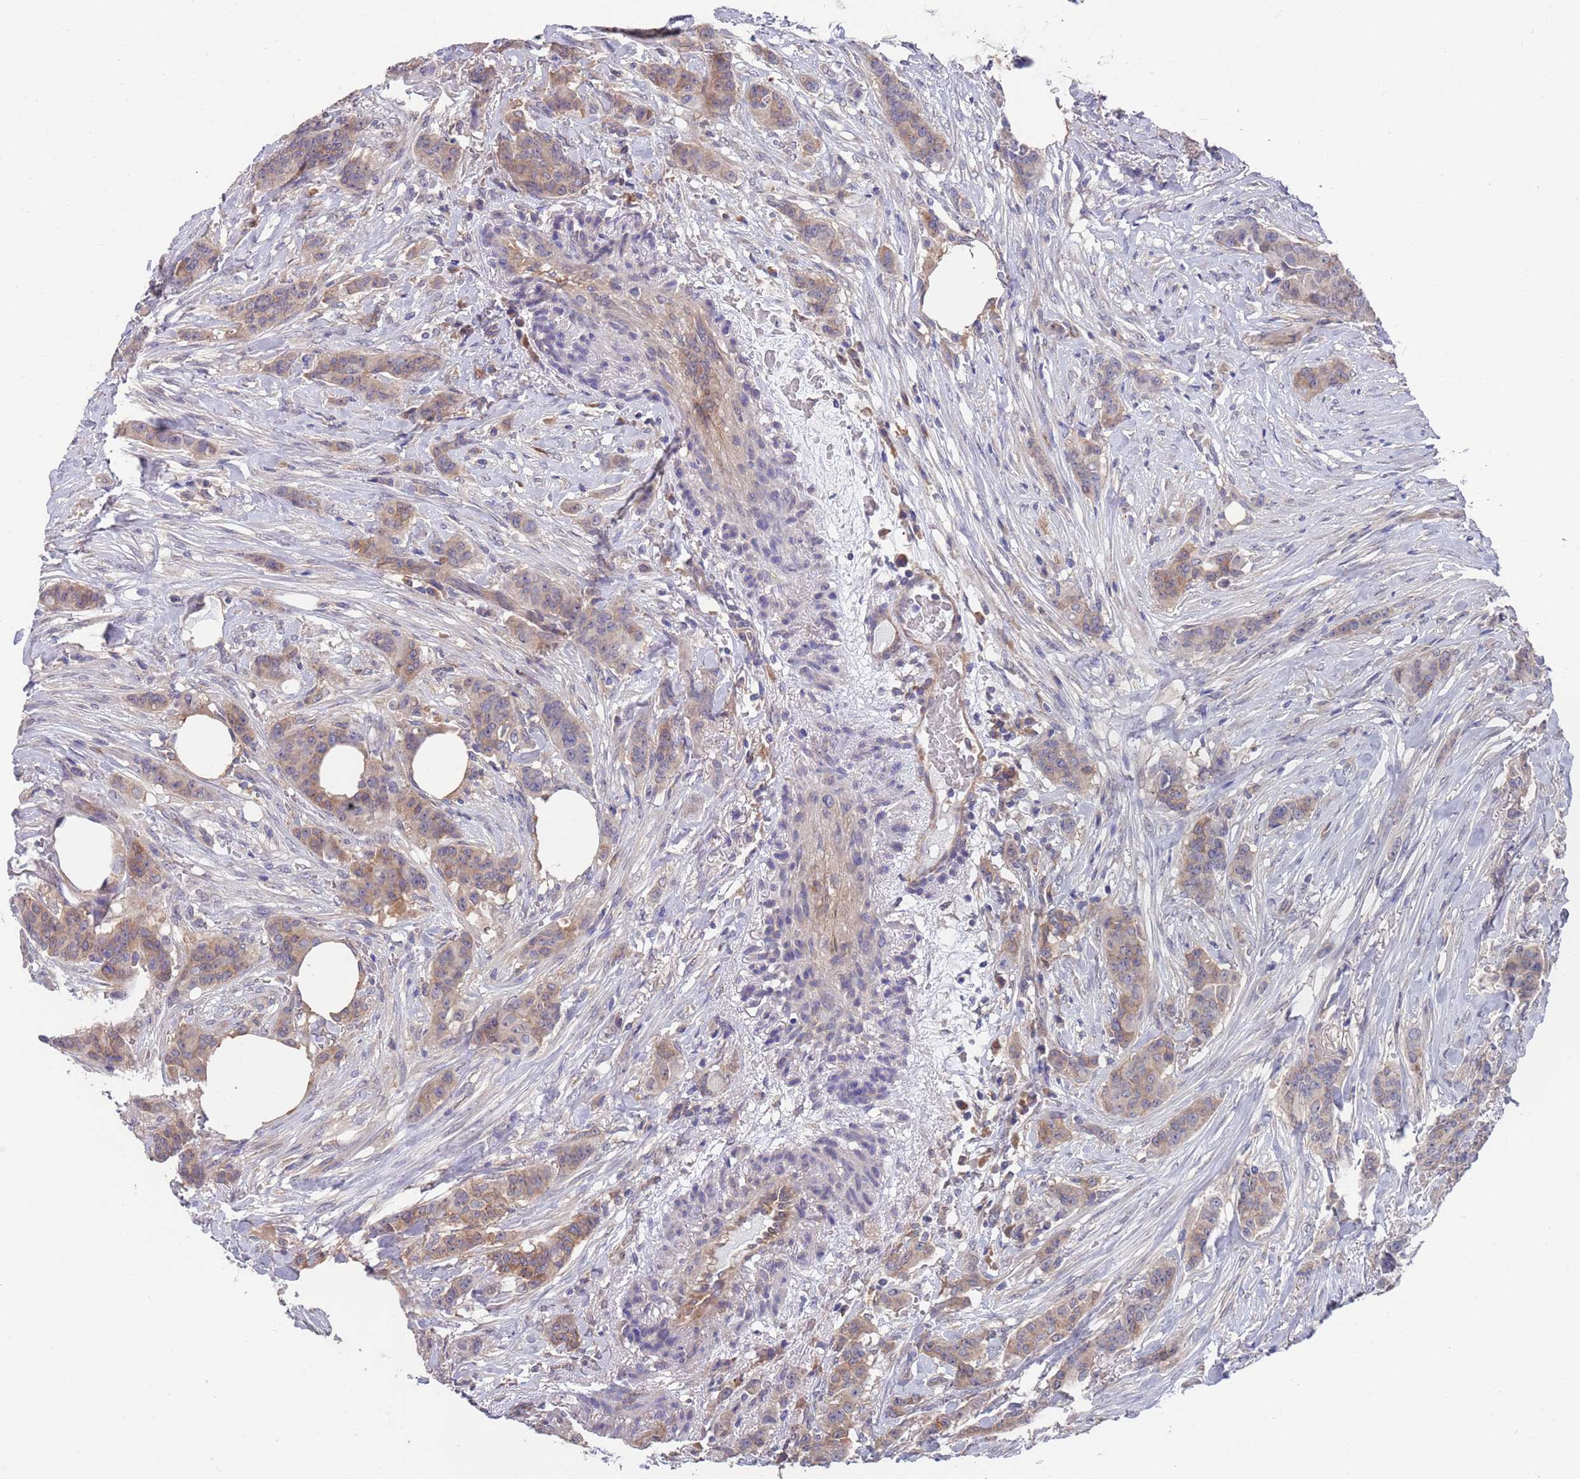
{"staining": {"intensity": "weak", "quantity": ">75%", "location": "cytoplasmic/membranous"}, "tissue": "breast cancer", "cell_type": "Tumor cells", "image_type": "cancer", "snomed": [{"axis": "morphology", "description": "Duct carcinoma"}, {"axis": "topography", "description": "Breast"}], "caption": "Breast invasive ductal carcinoma was stained to show a protein in brown. There is low levels of weak cytoplasmic/membranous positivity in about >75% of tumor cells.", "gene": "ANK2", "patient": {"sex": "female", "age": 40}}